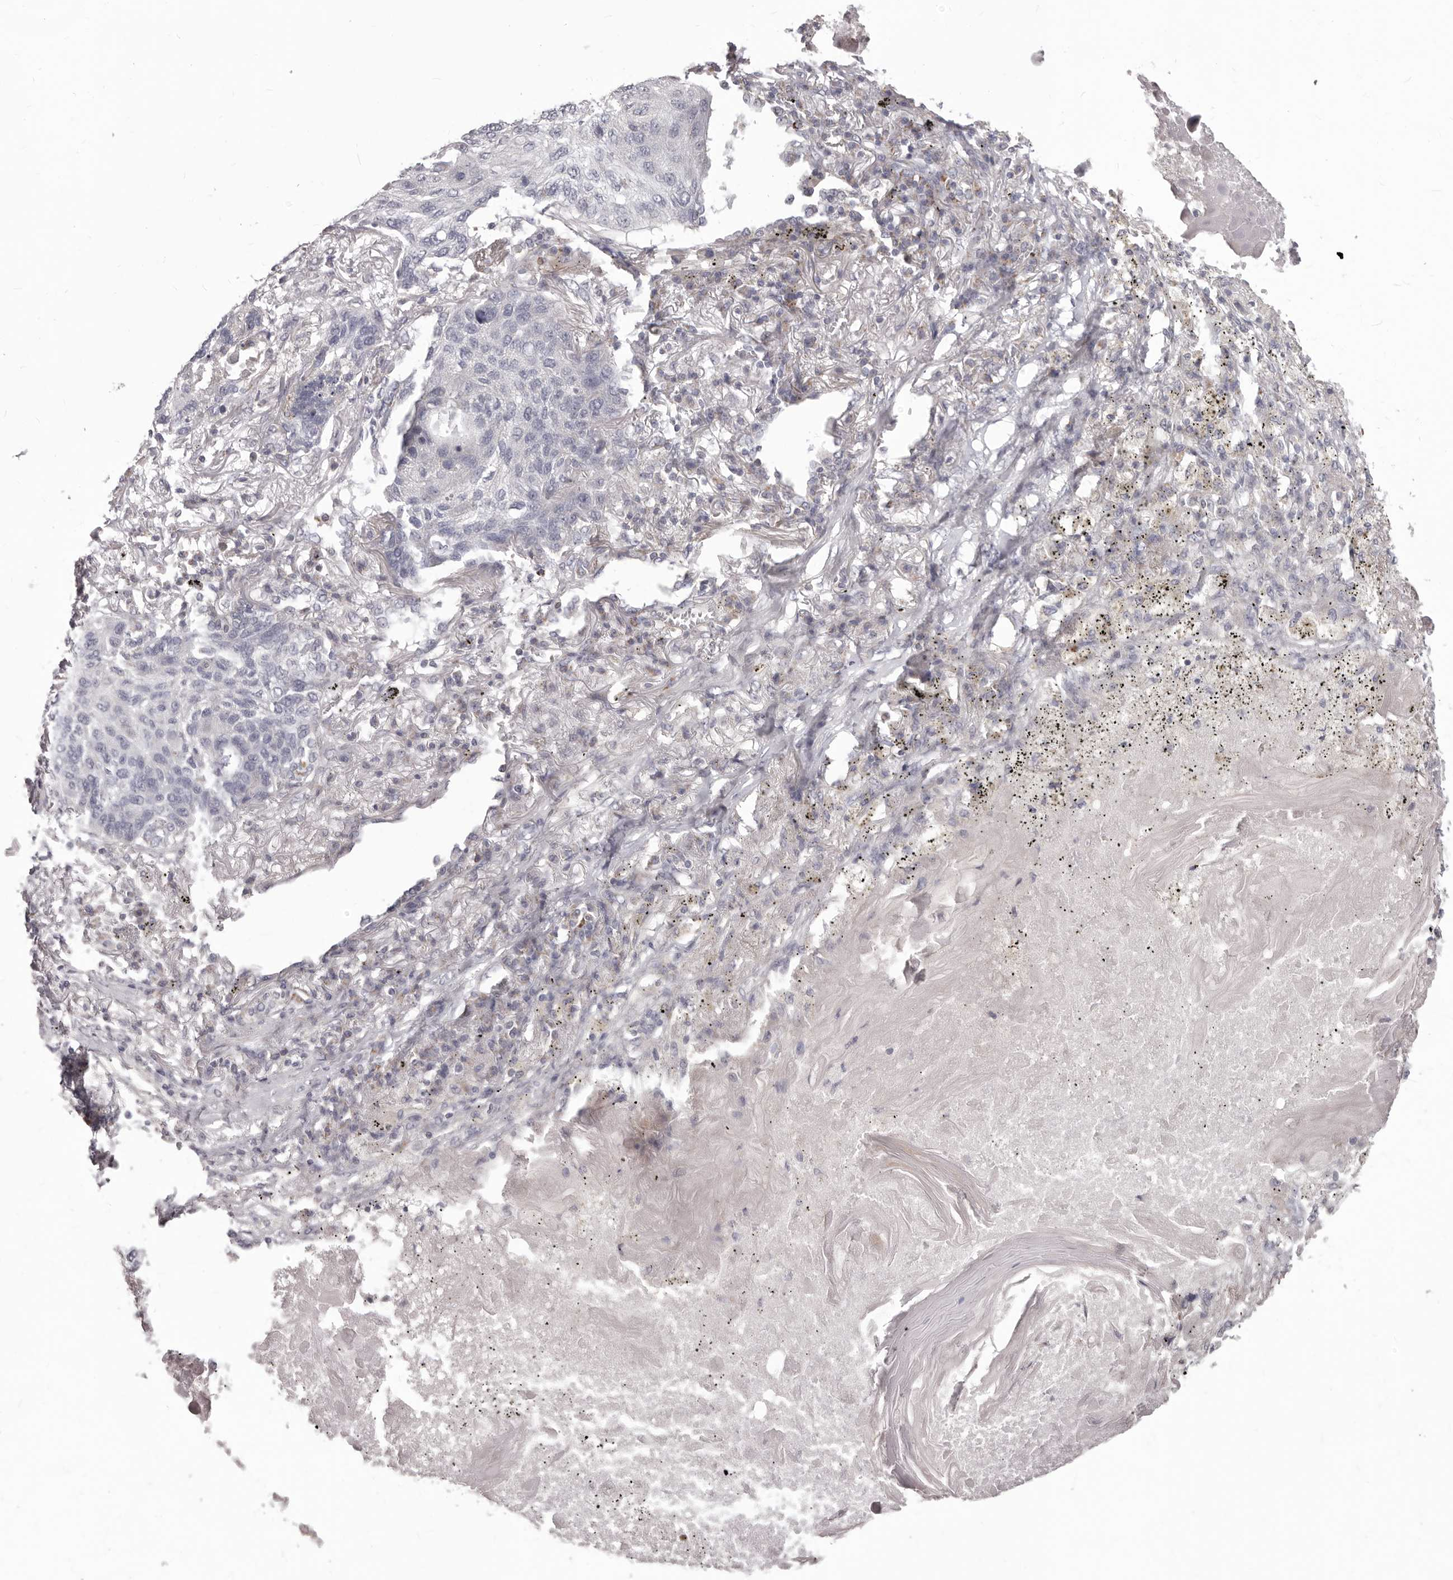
{"staining": {"intensity": "negative", "quantity": "none", "location": "none"}, "tissue": "lung cancer", "cell_type": "Tumor cells", "image_type": "cancer", "snomed": [{"axis": "morphology", "description": "Squamous cell carcinoma, NOS"}, {"axis": "topography", "description": "Lung"}], "caption": "This is an immunohistochemistry histopathology image of human lung squamous cell carcinoma. There is no staining in tumor cells.", "gene": "PRMT2", "patient": {"sex": "female", "age": 63}}